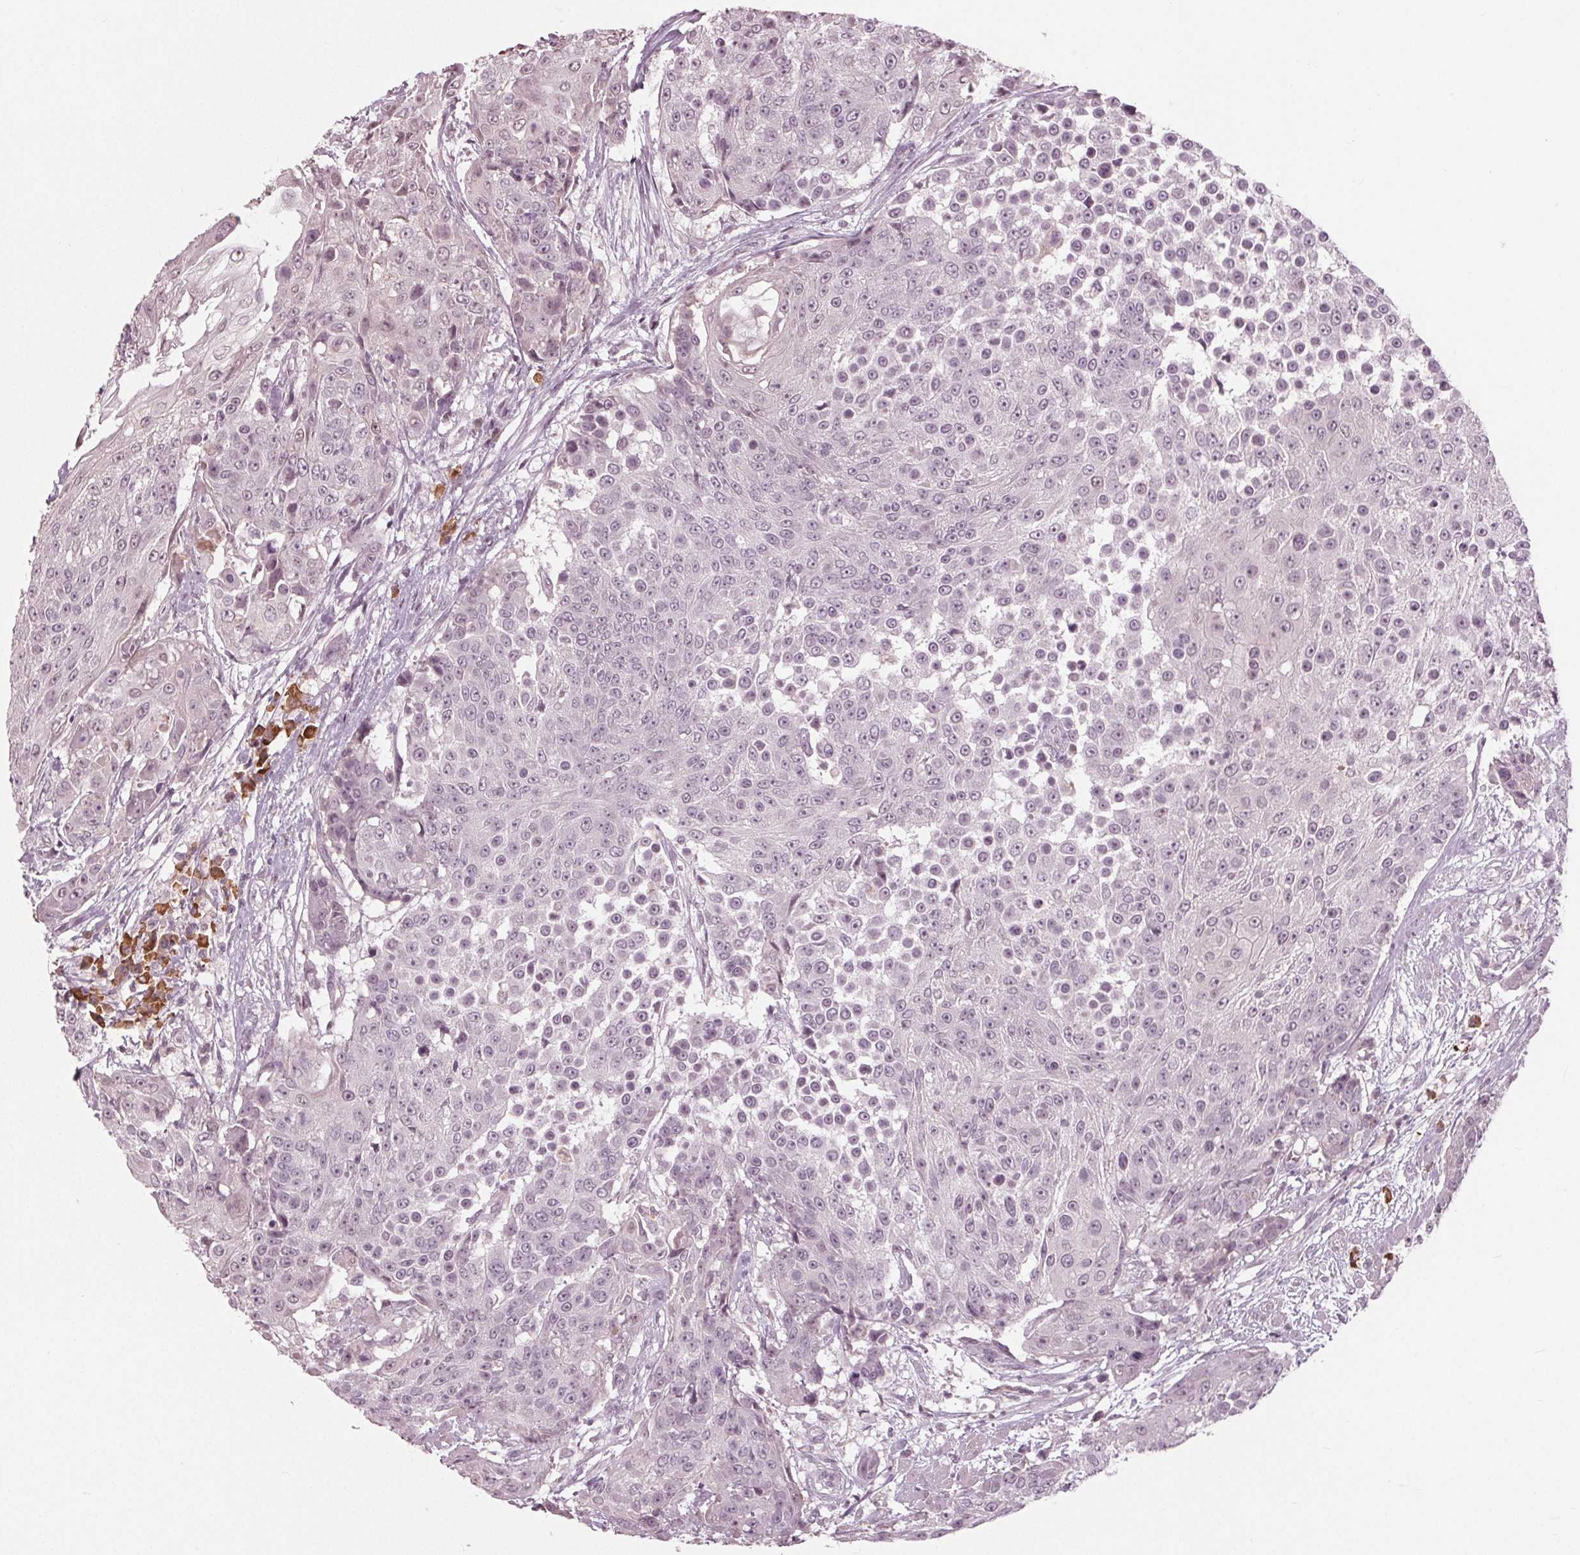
{"staining": {"intensity": "negative", "quantity": "none", "location": "none"}, "tissue": "urothelial cancer", "cell_type": "Tumor cells", "image_type": "cancer", "snomed": [{"axis": "morphology", "description": "Urothelial carcinoma, High grade"}, {"axis": "topography", "description": "Urinary bladder"}], "caption": "Immunohistochemical staining of urothelial carcinoma (high-grade) shows no significant expression in tumor cells.", "gene": "CXCL16", "patient": {"sex": "female", "age": 63}}